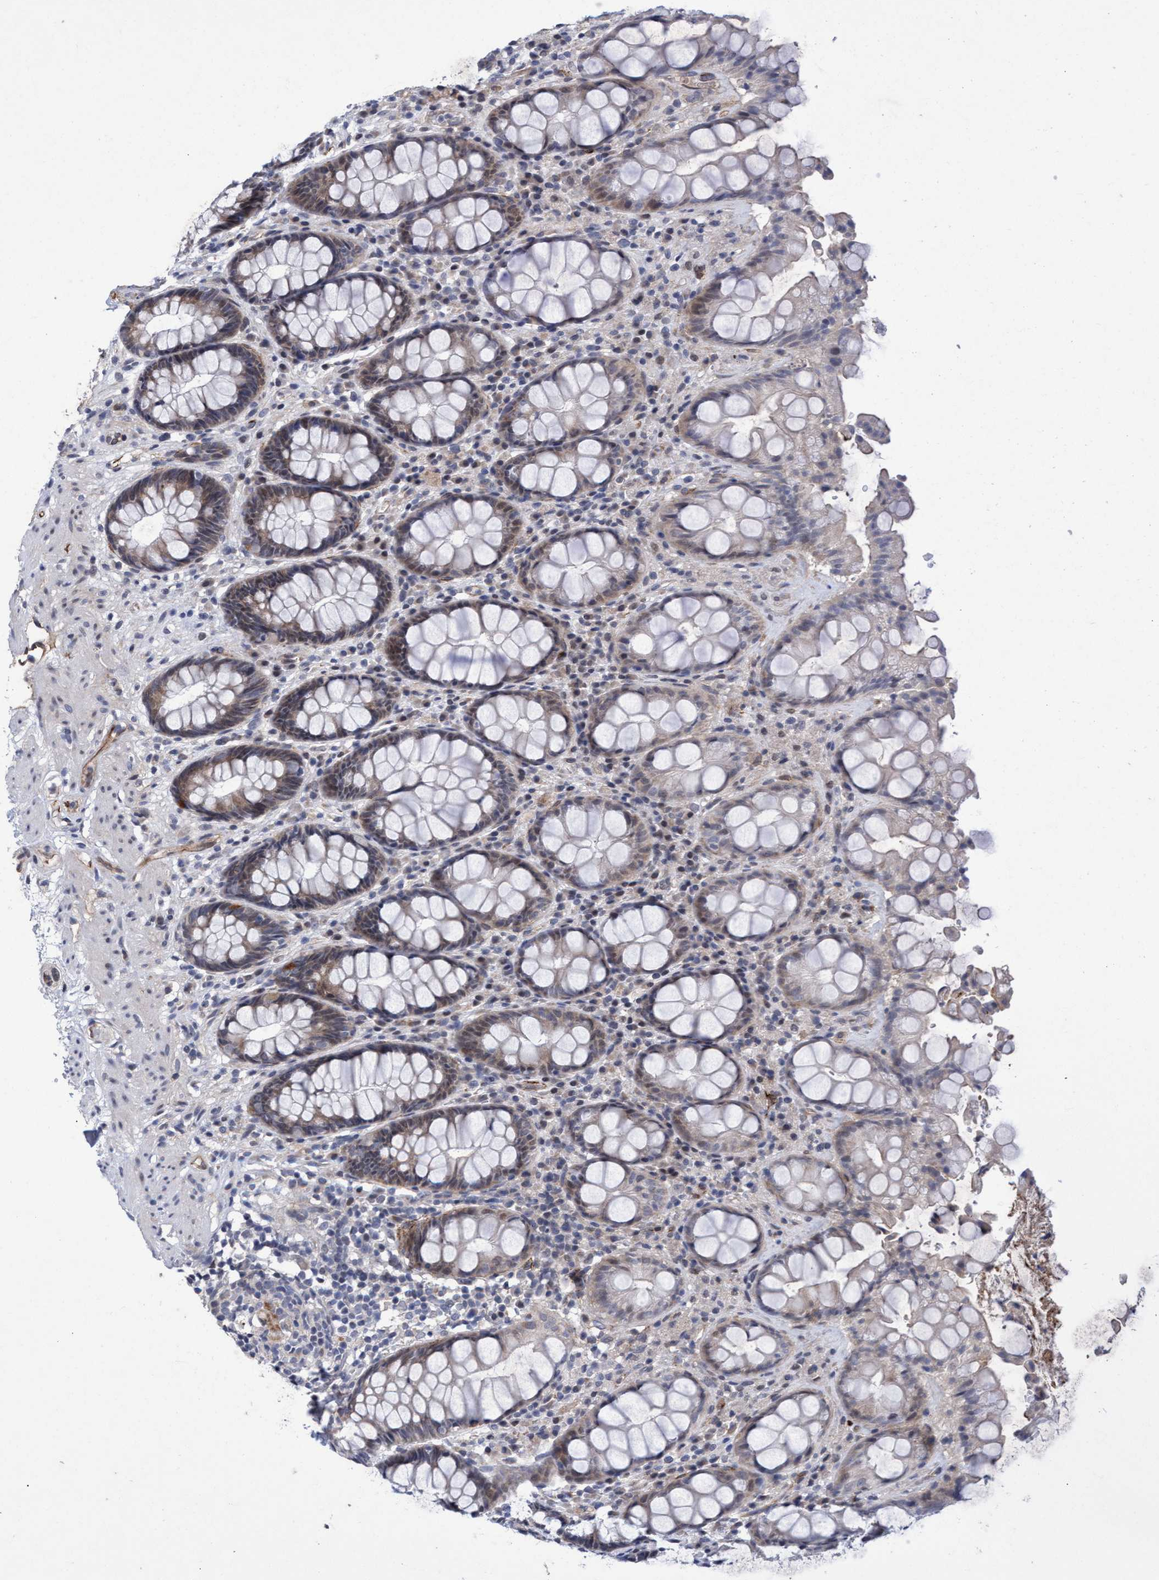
{"staining": {"intensity": "weak", "quantity": "25%-75%", "location": "cytoplasmic/membranous,nuclear"}, "tissue": "rectum", "cell_type": "Glandular cells", "image_type": "normal", "snomed": [{"axis": "morphology", "description": "Normal tissue, NOS"}, {"axis": "topography", "description": "Rectum"}], "caption": "Weak cytoplasmic/membranous,nuclear positivity for a protein is present in about 25%-75% of glandular cells of unremarkable rectum using immunohistochemistry.", "gene": "ZNF750", "patient": {"sex": "male", "age": 64}}